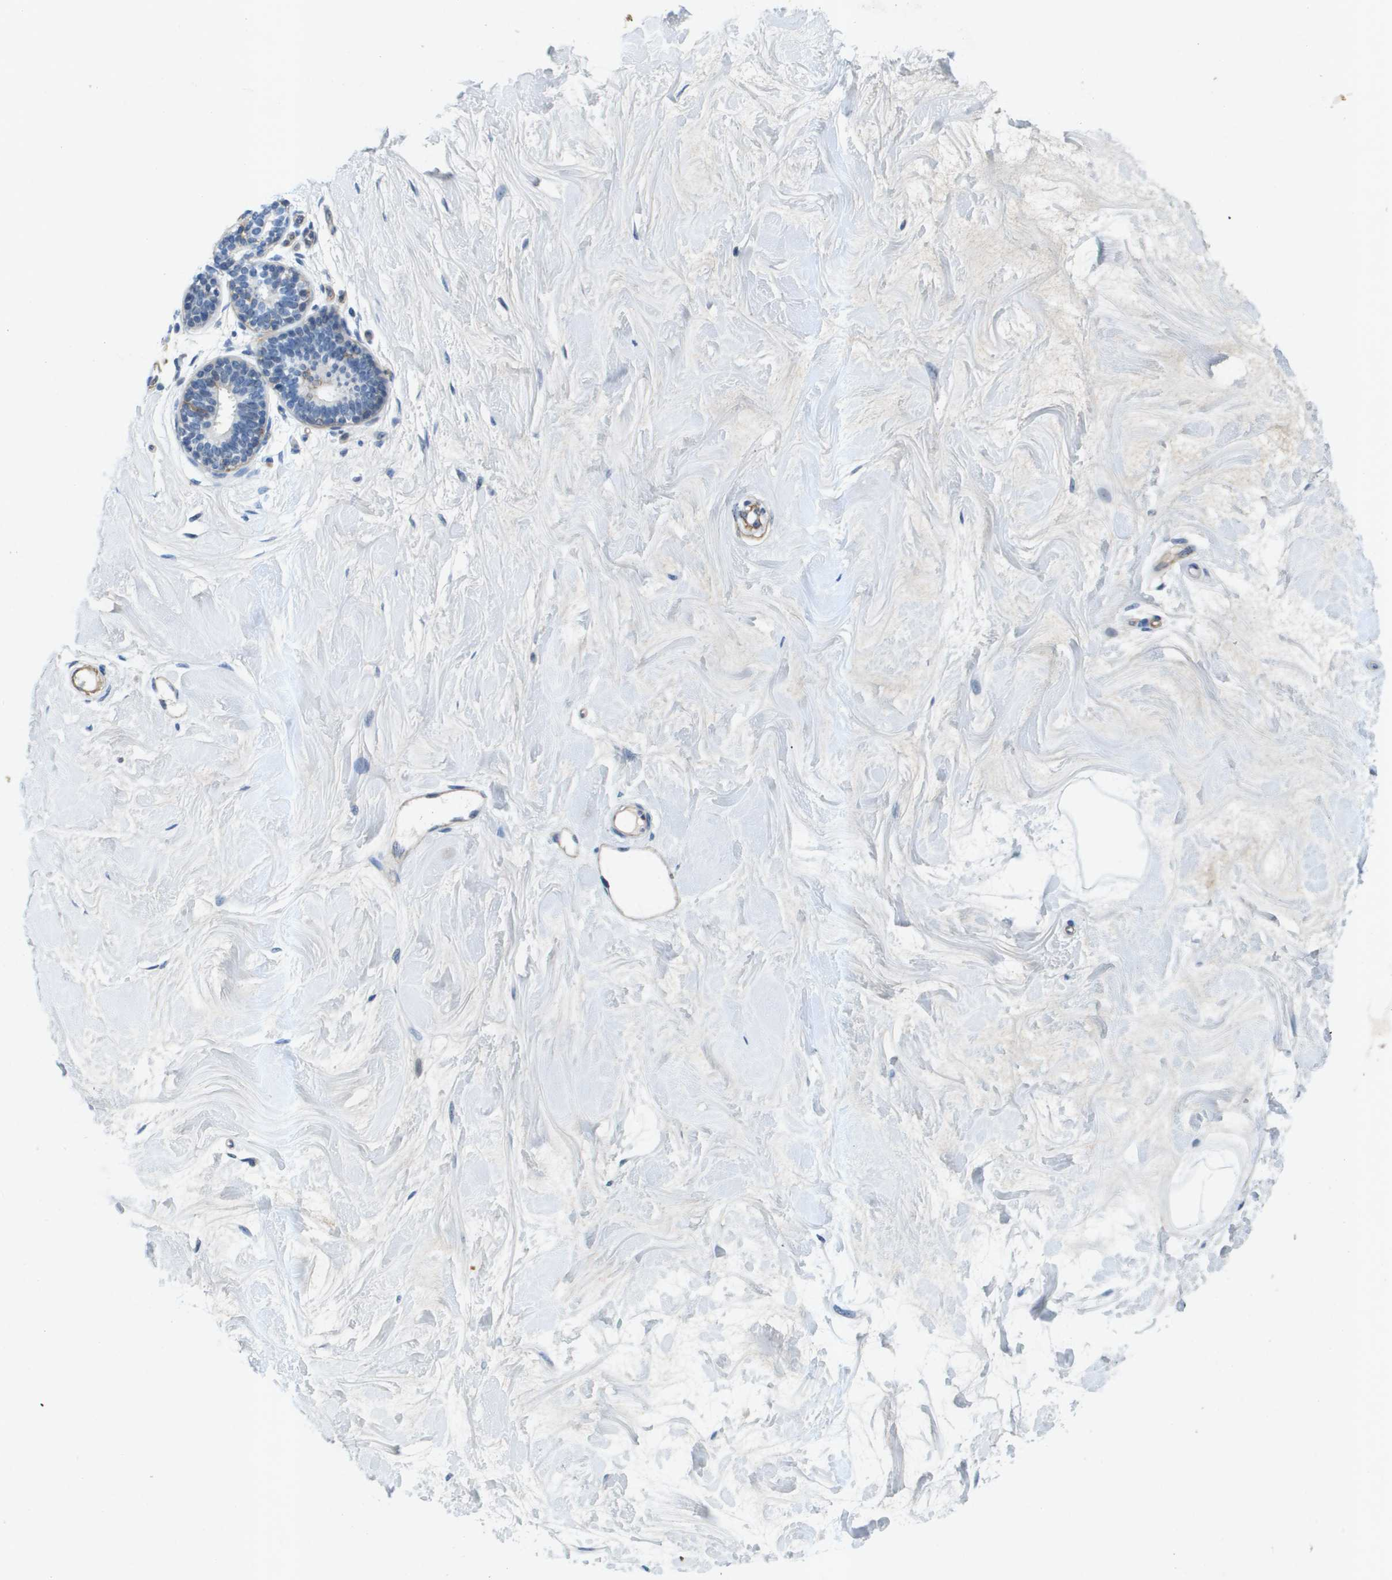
{"staining": {"intensity": "negative", "quantity": "none", "location": "none"}, "tissue": "breast", "cell_type": "Adipocytes", "image_type": "normal", "snomed": [{"axis": "morphology", "description": "Normal tissue, NOS"}, {"axis": "morphology", "description": "Lobular carcinoma"}, {"axis": "topography", "description": "Breast"}], "caption": "A high-resolution histopathology image shows immunohistochemistry (IHC) staining of normal breast, which shows no significant positivity in adipocytes.", "gene": "ITGA6", "patient": {"sex": "female", "age": 59}}